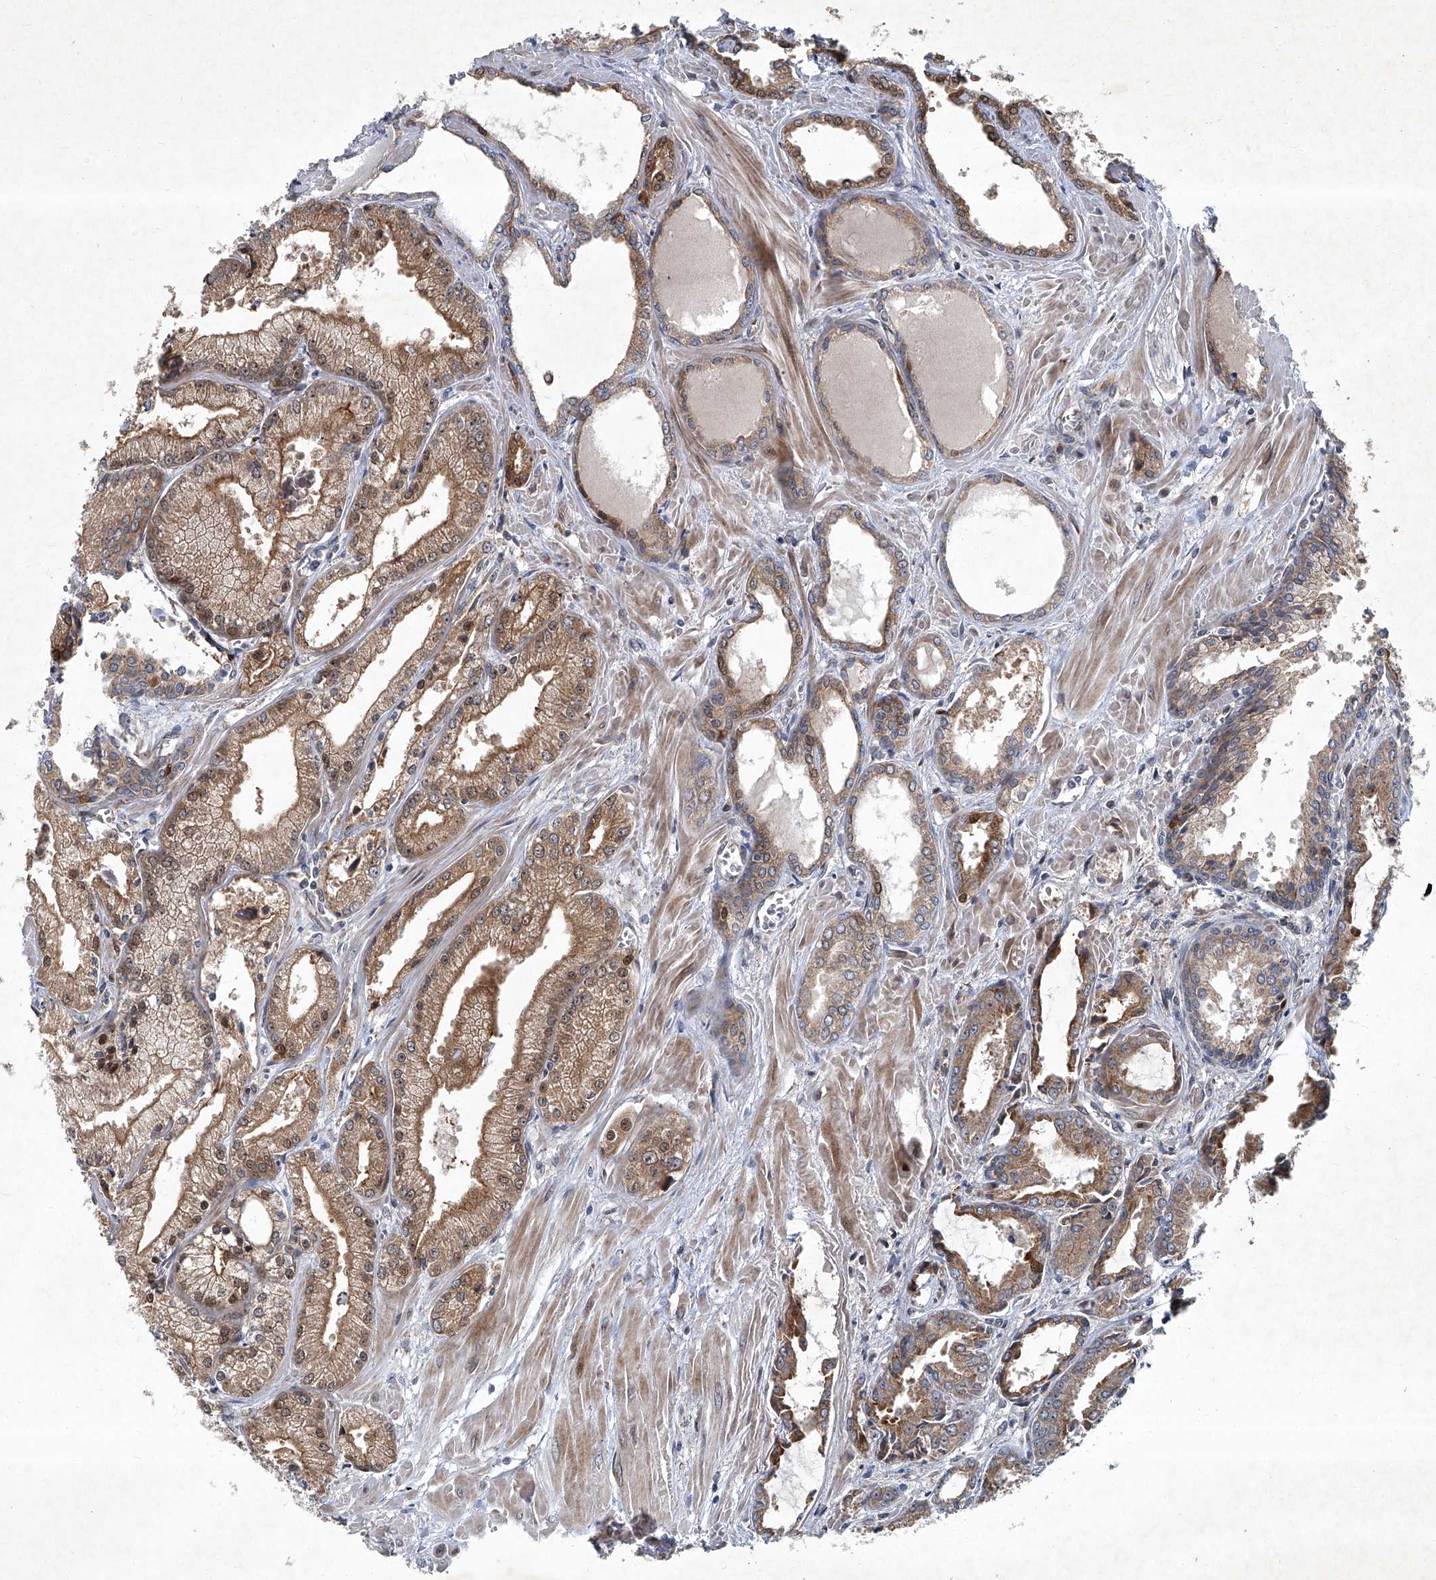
{"staining": {"intensity": "moderate", "quantity": ">75%", "location": "cytoplasmic/membranous,nuclear"}, "tissue": "prostate cancer", "cell_type": "Tumor cells", "image_type": "cancer", "snomed": [{"axis": "morphology", "description": "Adenocarcinoma, Low grade"}, {"axis": "topography", "description": "Prostate"}], "caption": "Protein staining of prostate cancer (adenocarcinoma (low-grade)) tissue reveals moderate cytoplasmic/membranous and nuclear staining in about >75% of tumor cells.", "gene": "GPR132", "patient": {"sex": "male", "age": 67}}